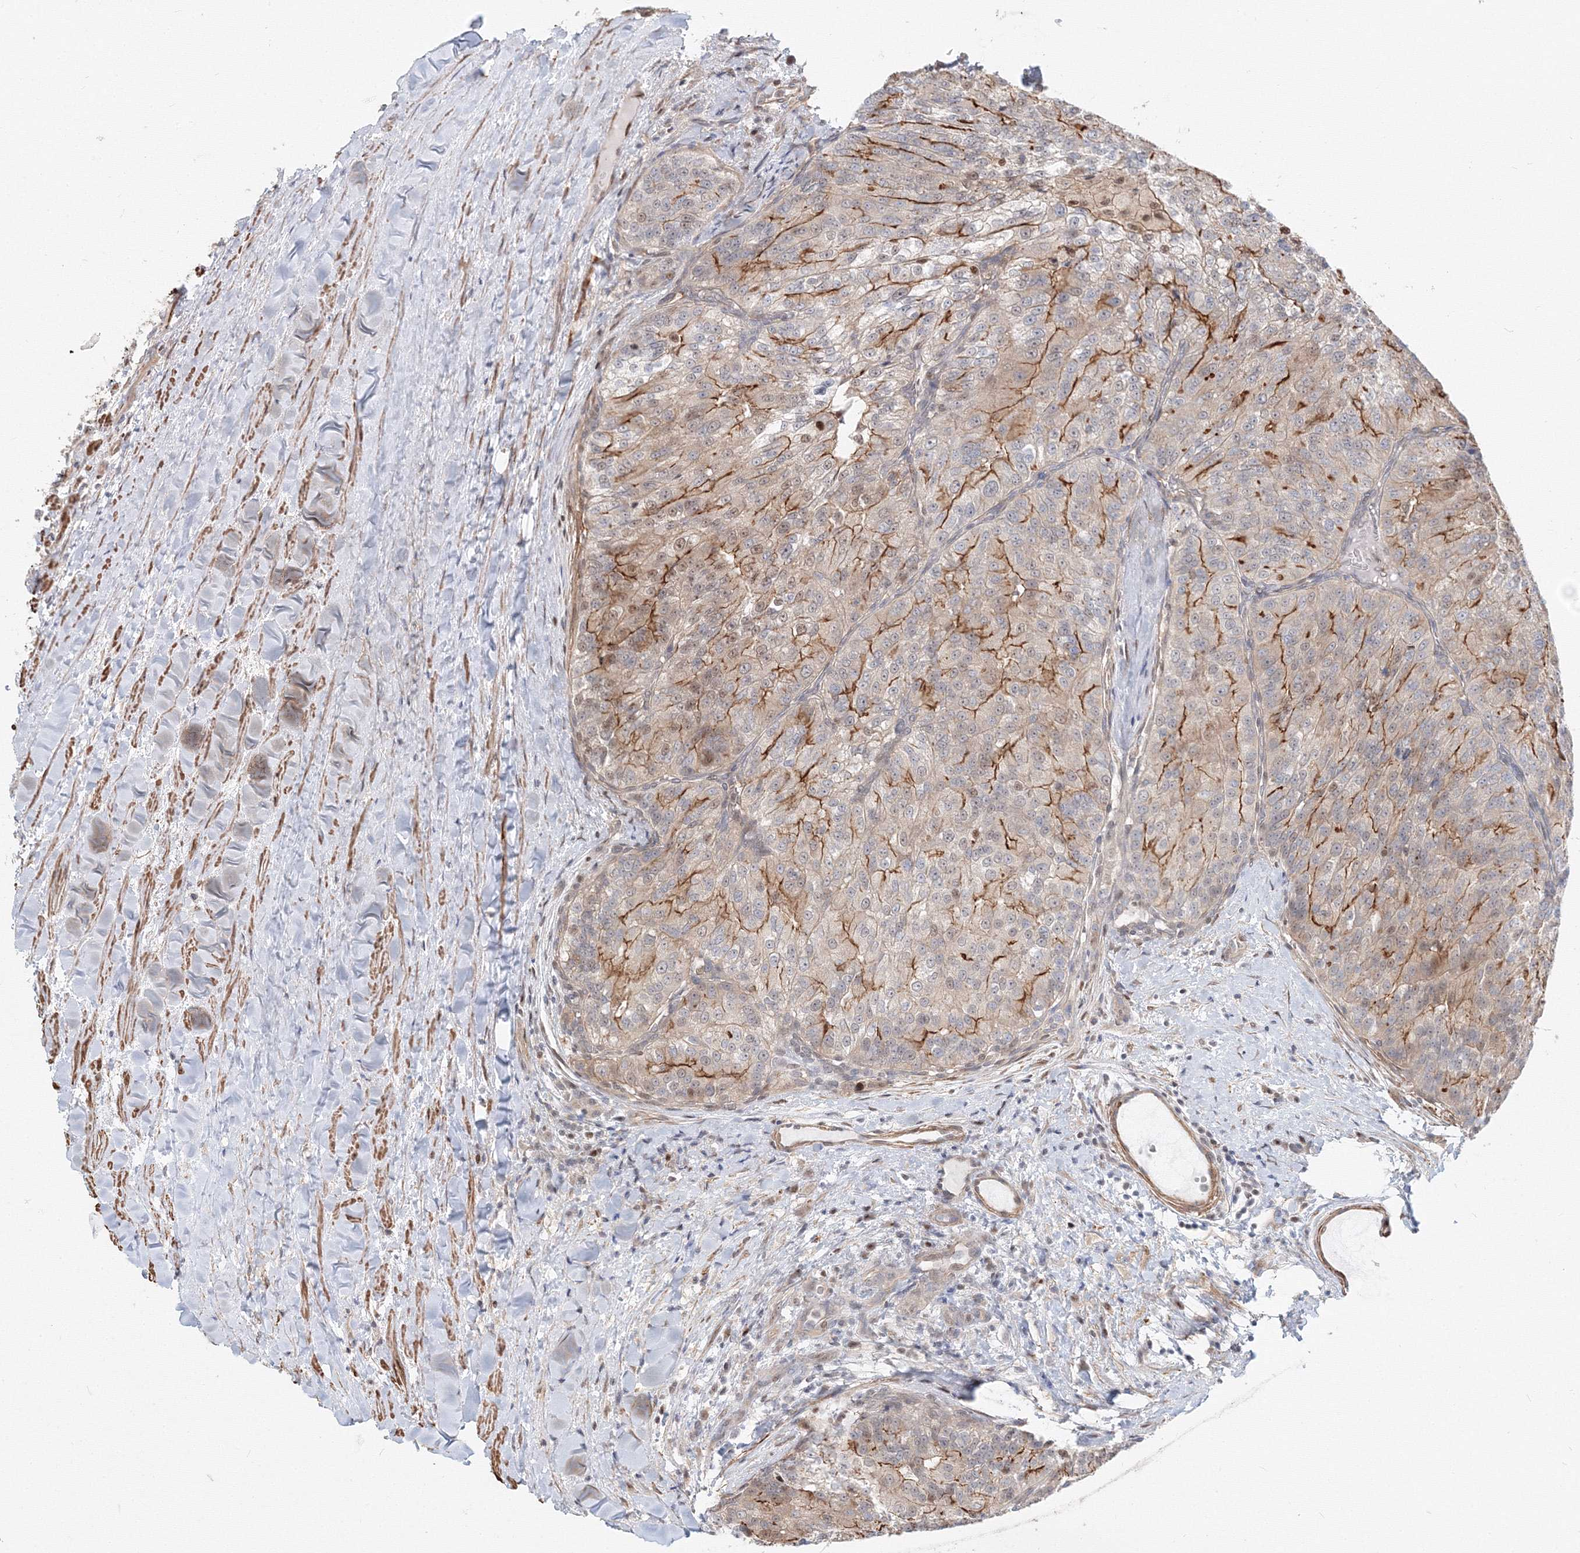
{"staining": {"intensity": "moderate", "quantity": "25%-75%", "location": "cytoplasmic/membranous"}, "tissue": "renal cancer", "cell_type": "Tumor cells", "image_type": "cancer", "snomed": [{"axis": "morphology", "description": "Adenocarcinoma, NOS"}, {"axis": "topography", "description": "Kidney"}], "caption": "High-power microscopy captured an immunohistochemistry (IHC) image of renal cancer, revealing moderate cytoplasmic/membranous staining in about 25%-75% of tumor cells.", "gene": "ARHGAP21", "patient": {"sex": "female", "age": 63}}